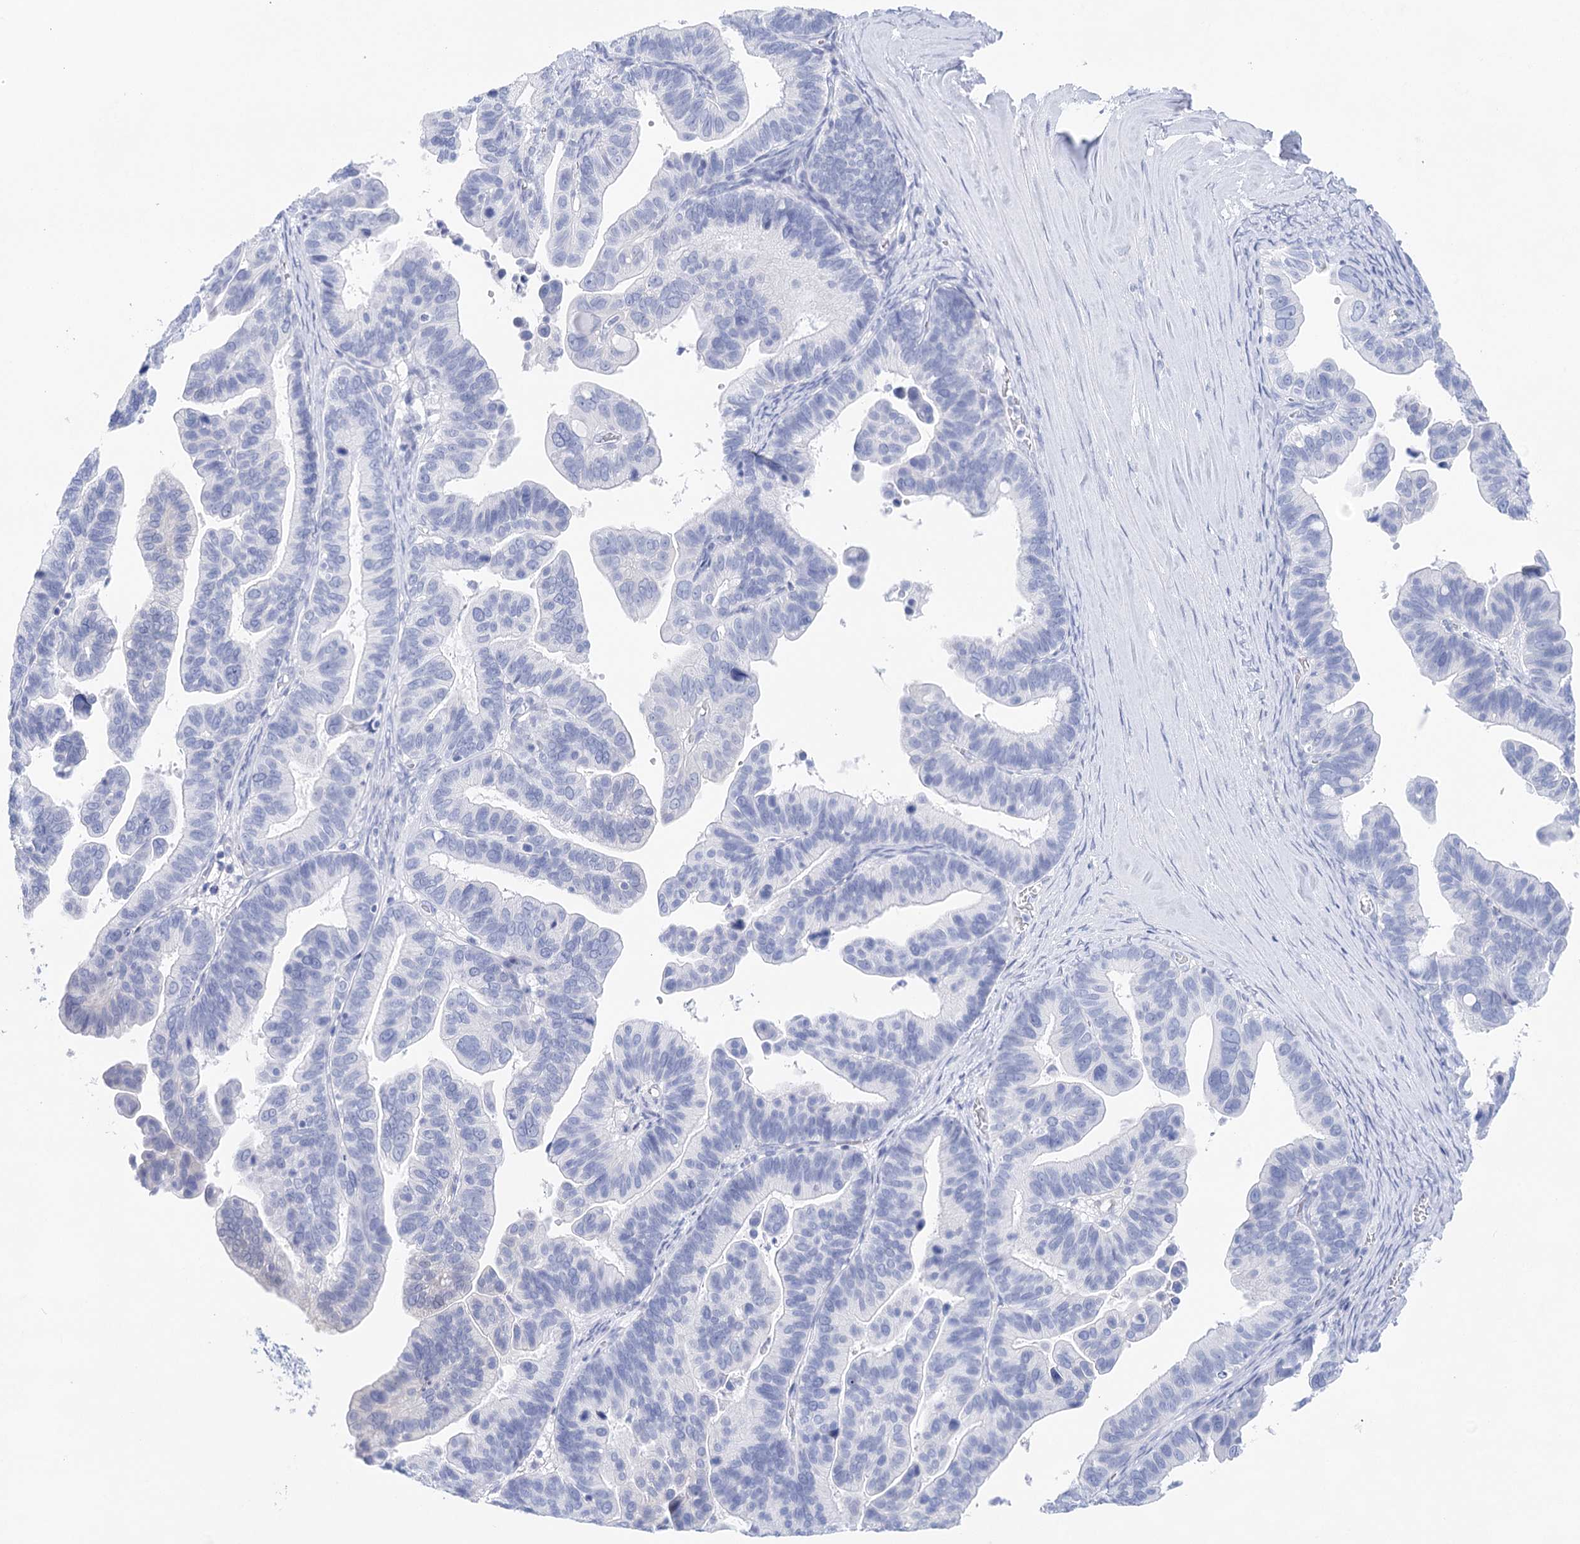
{"staining": {"intensity": "negative", "quantity": "none", "location": "none"}, "tissue": "ovarian cancer", "cell_type": "Tumor cells", "image_type": "cancer", "snomed": [{"axis": "morphology", "description": "Cystadenocarcinoma, serous, NOS"}, {"axis": "topography", "description": "Ovary"}], "caption": "This is an IHC image of human ovarian serous cystadenocarcinoma. There is no staining in tumor cells.", "gene": "LALBA", "patient": {"sex": "female", "age": 56}}